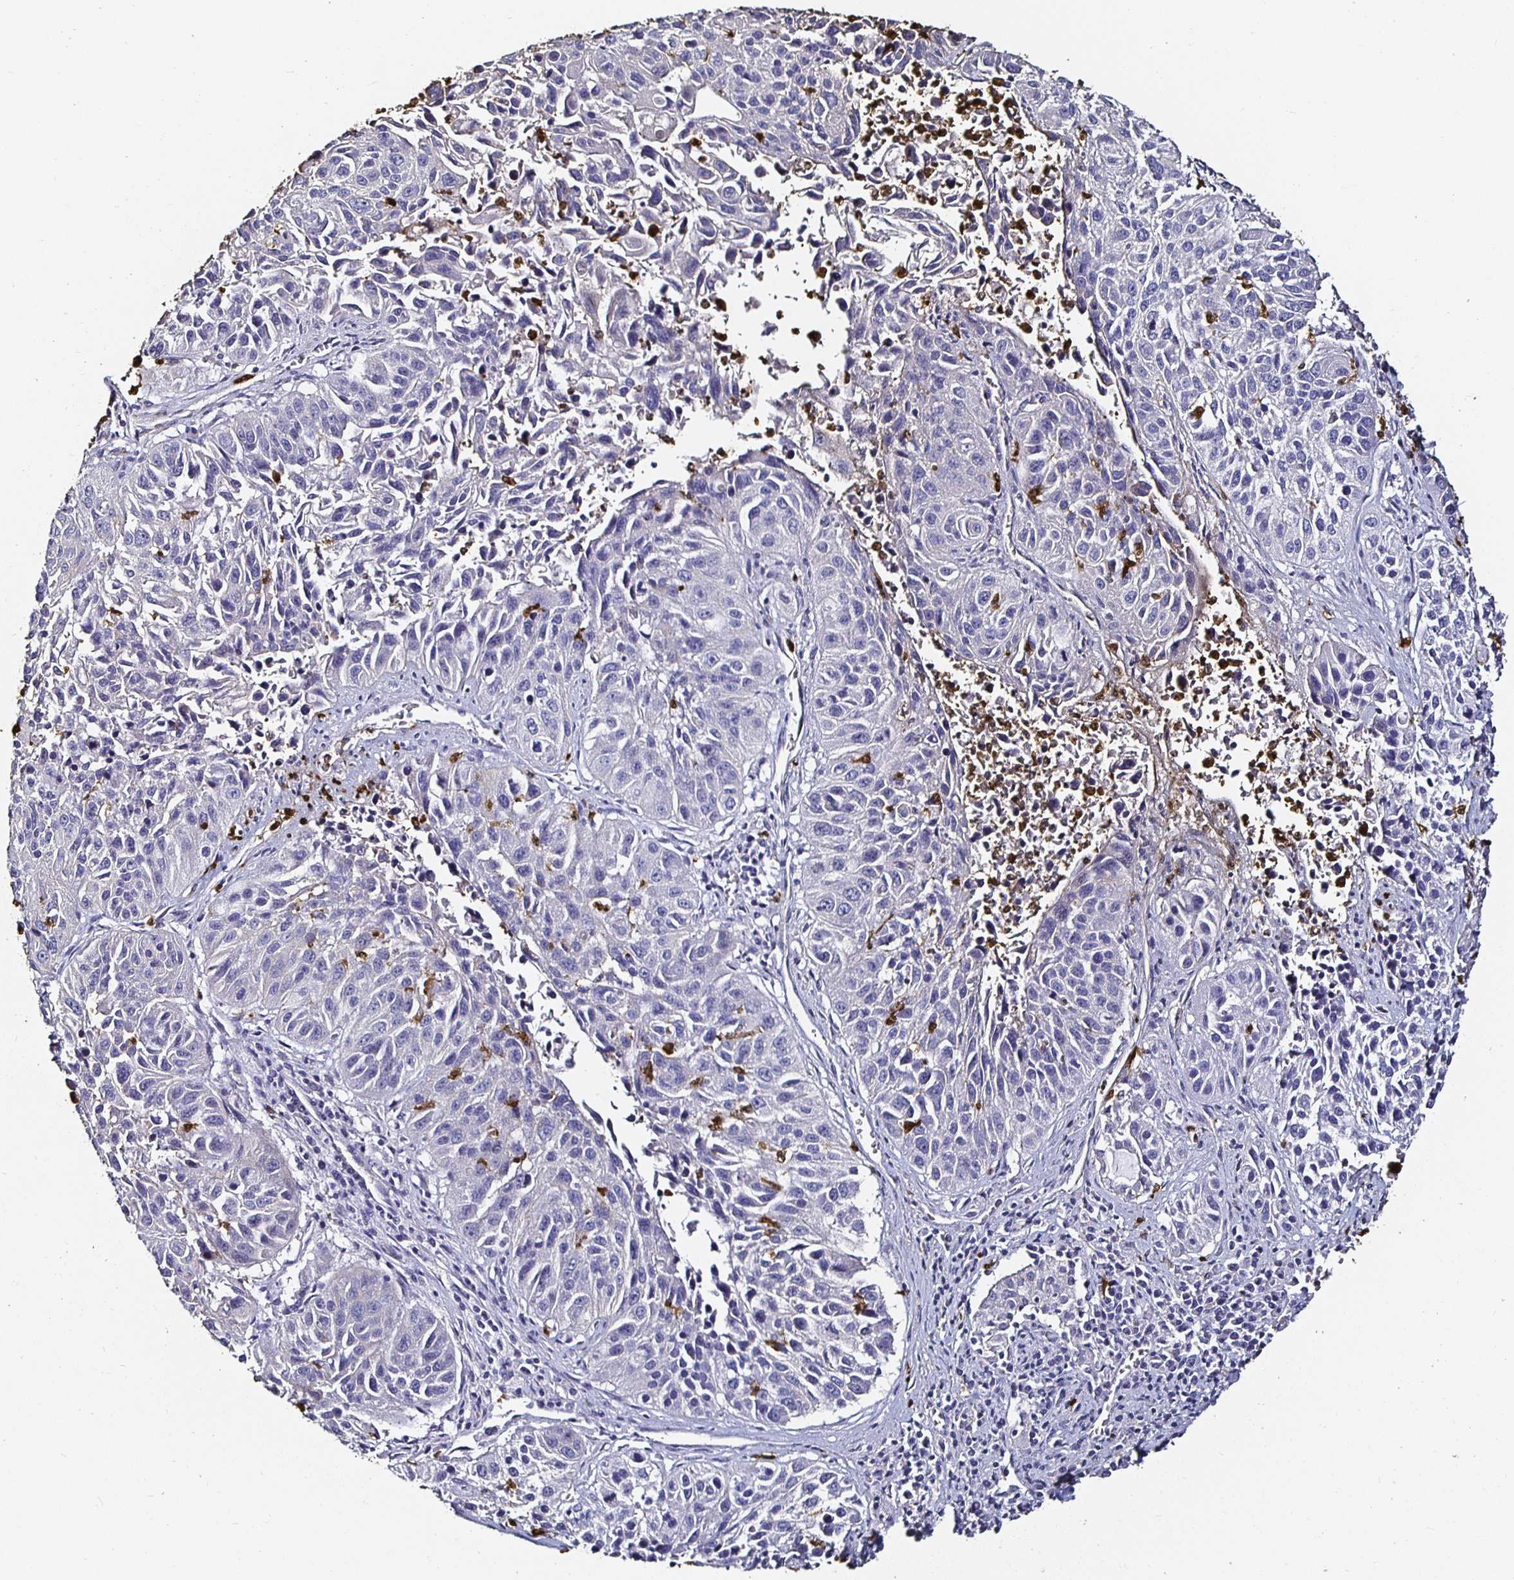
{"staining": {"intensity": "negative", "quantity": "none", "location": "none"}, "tissue": "lung cancer", "cell_type": "Tumor cells", "image_type": "cancer", "snomed": [{"axis": "morphology", "description": "Squamous cell carcinoma, NOS"}, {"axis": "topography", "description": "Lung"}], "caption": "A photomicrograph of lung cancer (squamous cell carcinoma) stained for a protein reveals no brown staining in tumor cells. Brightfield microscopy of IHC stained with DAB (3,3'-diaminobenzidine) (brown) and hematoxylin (blue), captured at high magnification.", "gene": "TLR4", "patient": {"sex": "female", "age": 61}}